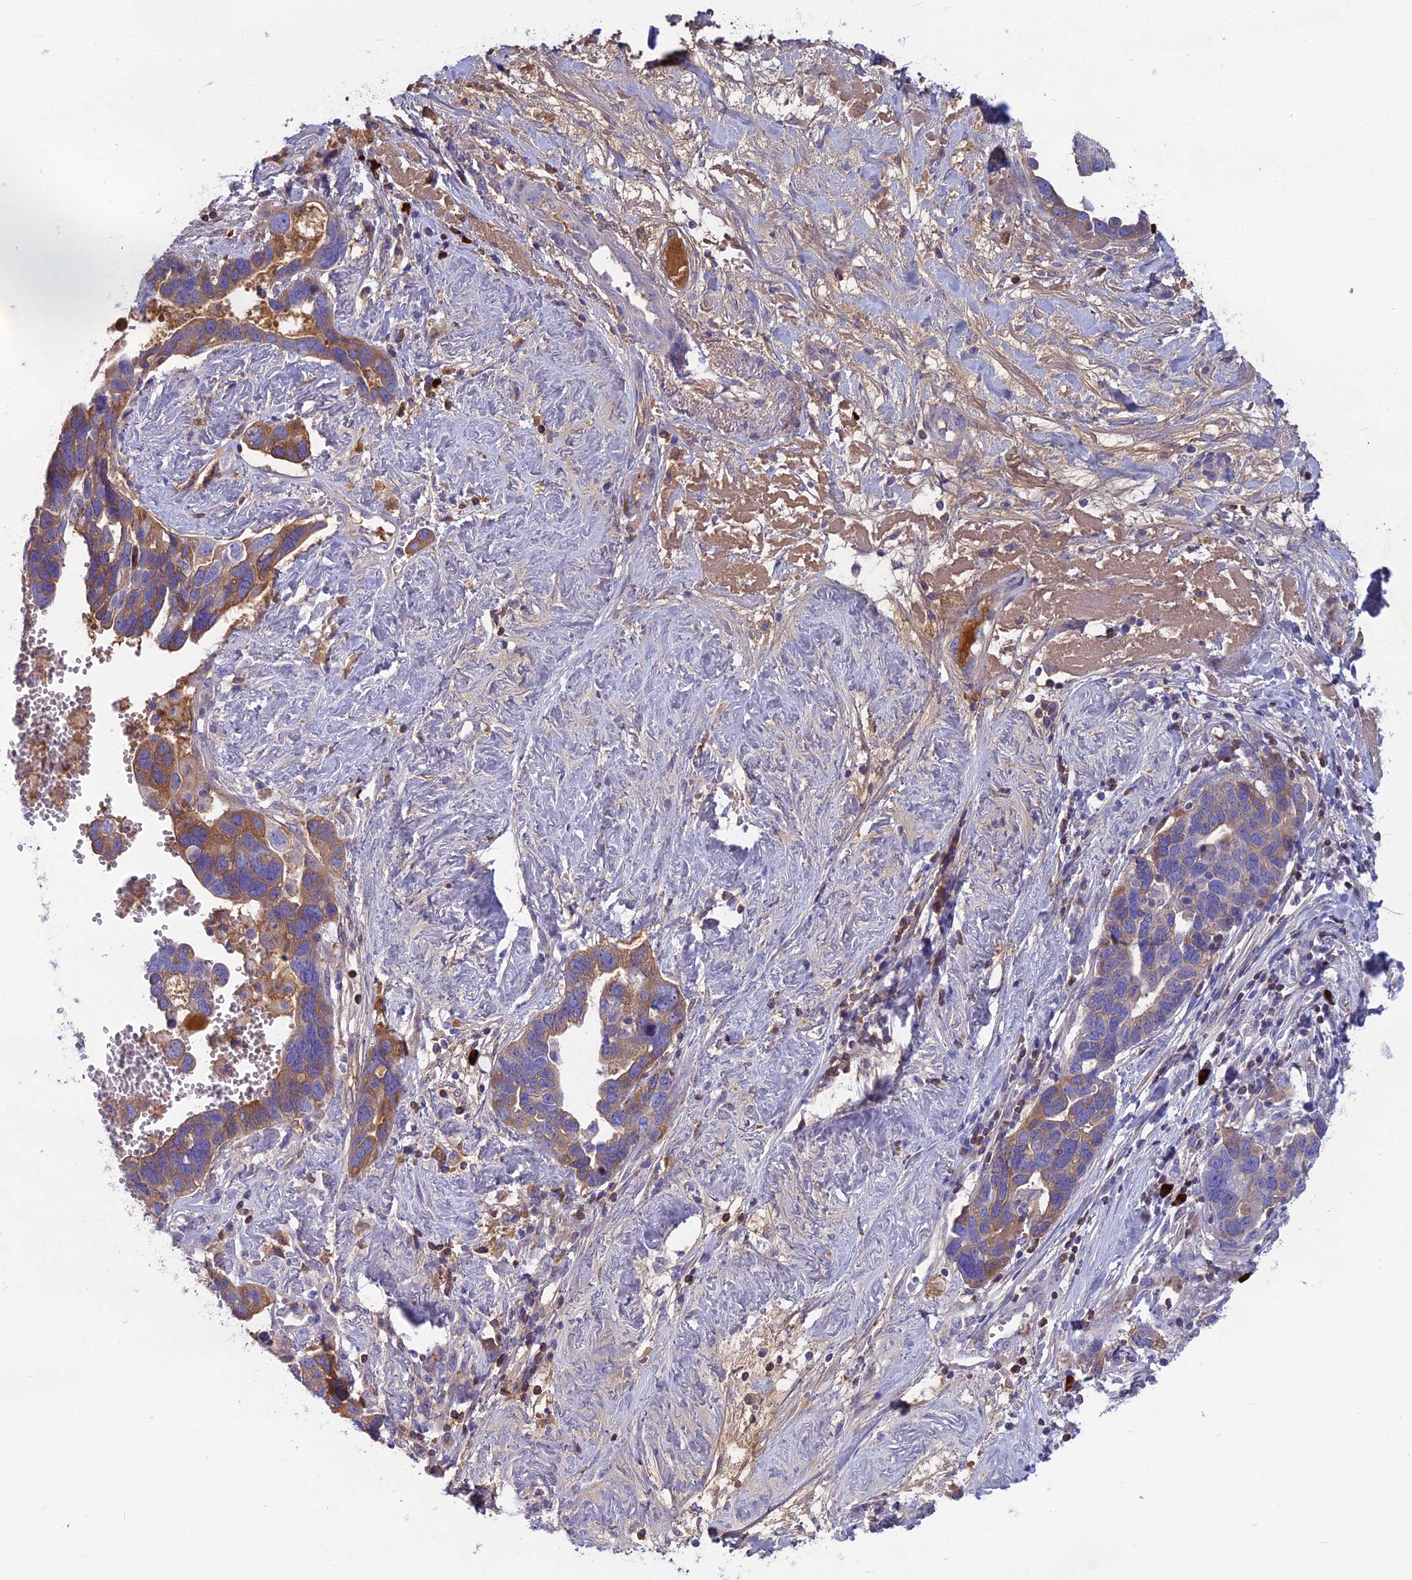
{"staining": {"intensity": "moderate", "quantity": "25%-75%", "location": "cytoplasmic/membranous"}, "tissue": "ovarian cancer", "cell_type": "Tumor cells", "image_type": "cancer", "snomed": [{"axis": "morphology", "description": "Cystadenocarcinoma, serous, NOS"}, {"axis": "topography", "description": "Ovary"}], "caption": "An immunohistochemistry (IHC) histopathology image of tumor tissue is shown. Protein staining in brown shows moderate cytoplasmic/membranous positivity in ovarian cancer (serous cystadenocarcinoma) within tumor cells.", "gene": "SNAP91", "patient": {"sex": "female", "age": 54}}